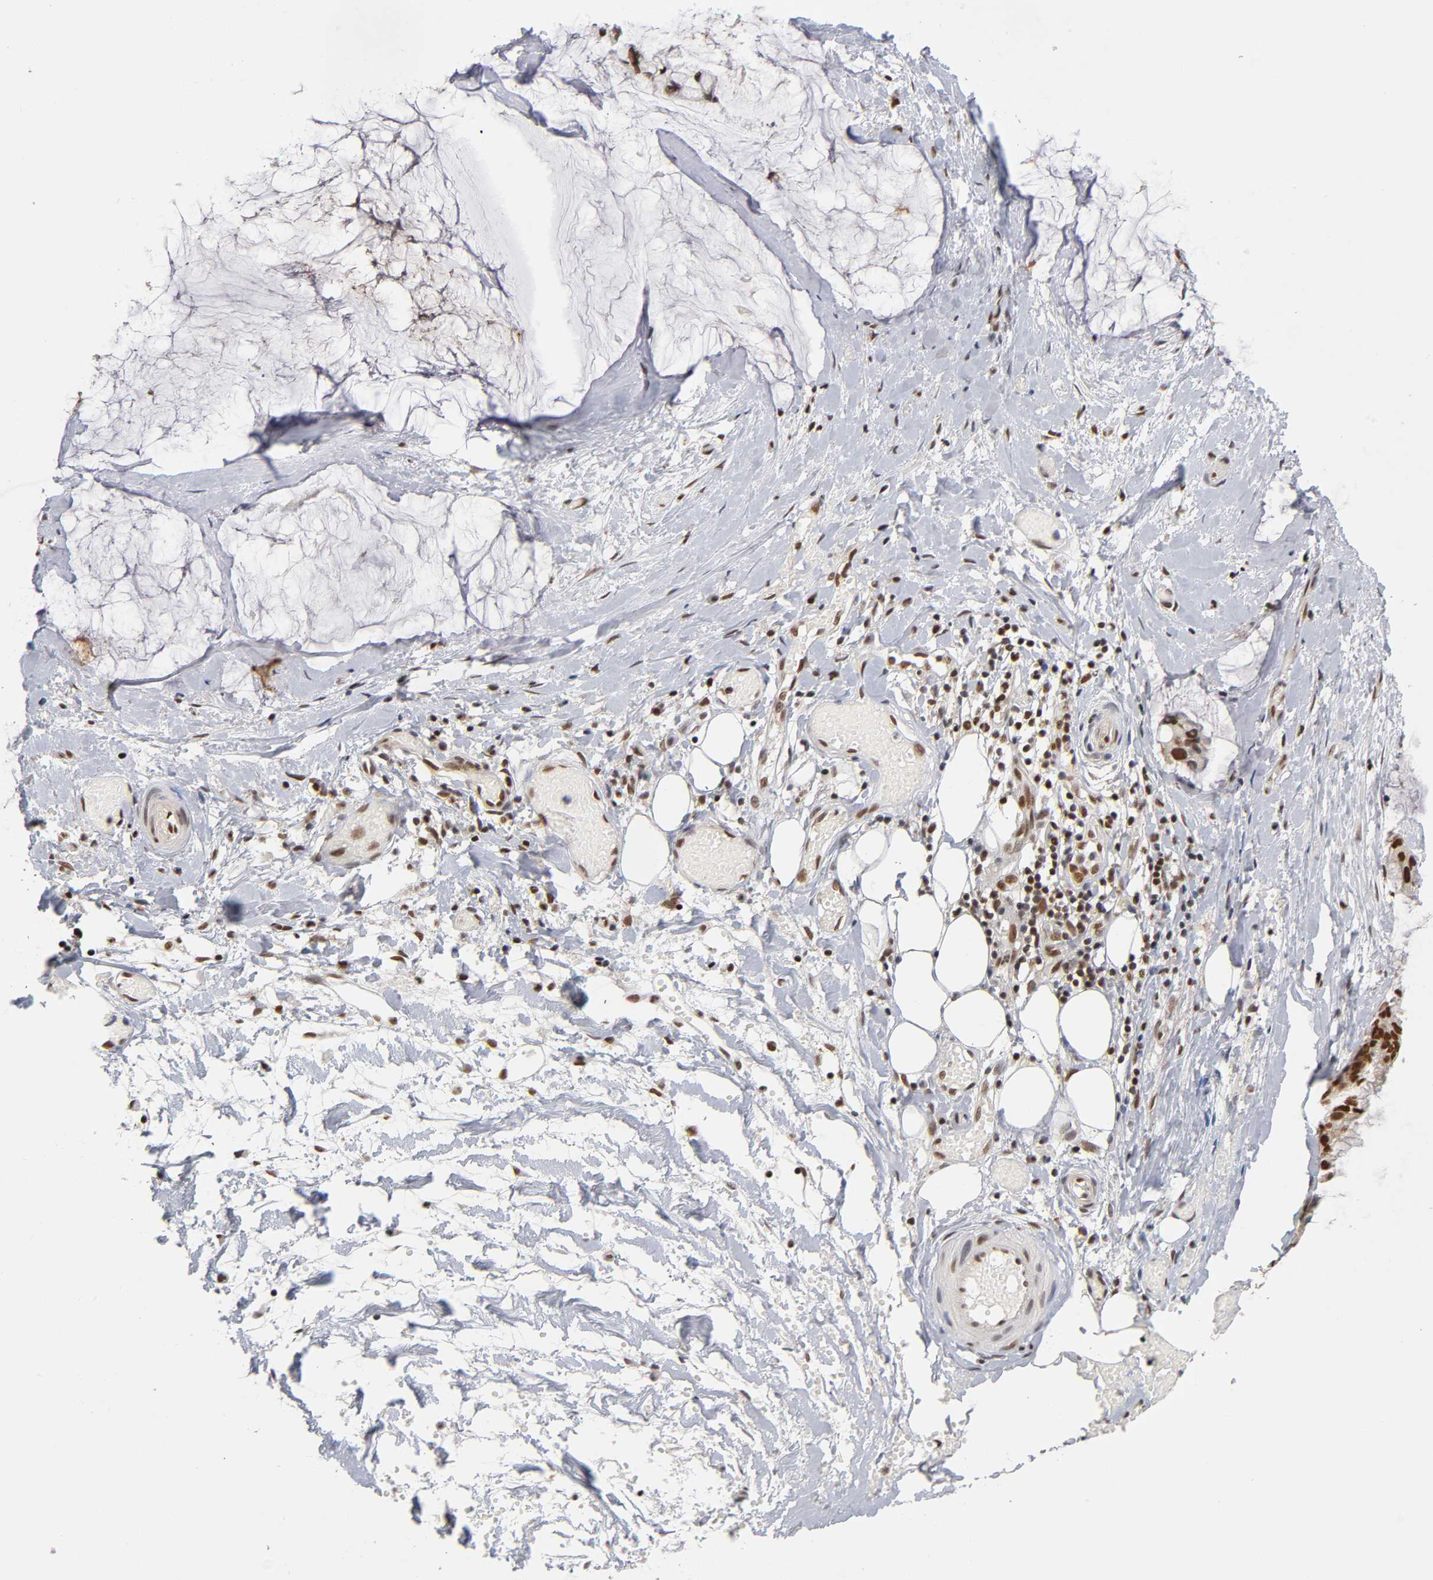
{"staining": {"intensity": "strong", "quantity": ">75%", "location": "nuclear"}, "tissue": "ovarian cancer", "cell_type": "Tumor cells", "image_type": "cancer", "snomed": [{"axis": "morphology", "description": "Cystadenocarcinoma, mucinous, NOS"}, {"axis": "topography", "description": "Ovary"}], "caption": "This micrograph displays IHC staining of human ovarian mucinous cystadenocarcinoma, with high strong nuclear expression in approximately >75% of tumor cells.", "gene": "ILKAP", "patient": {"sex": "female", "age": 39}}